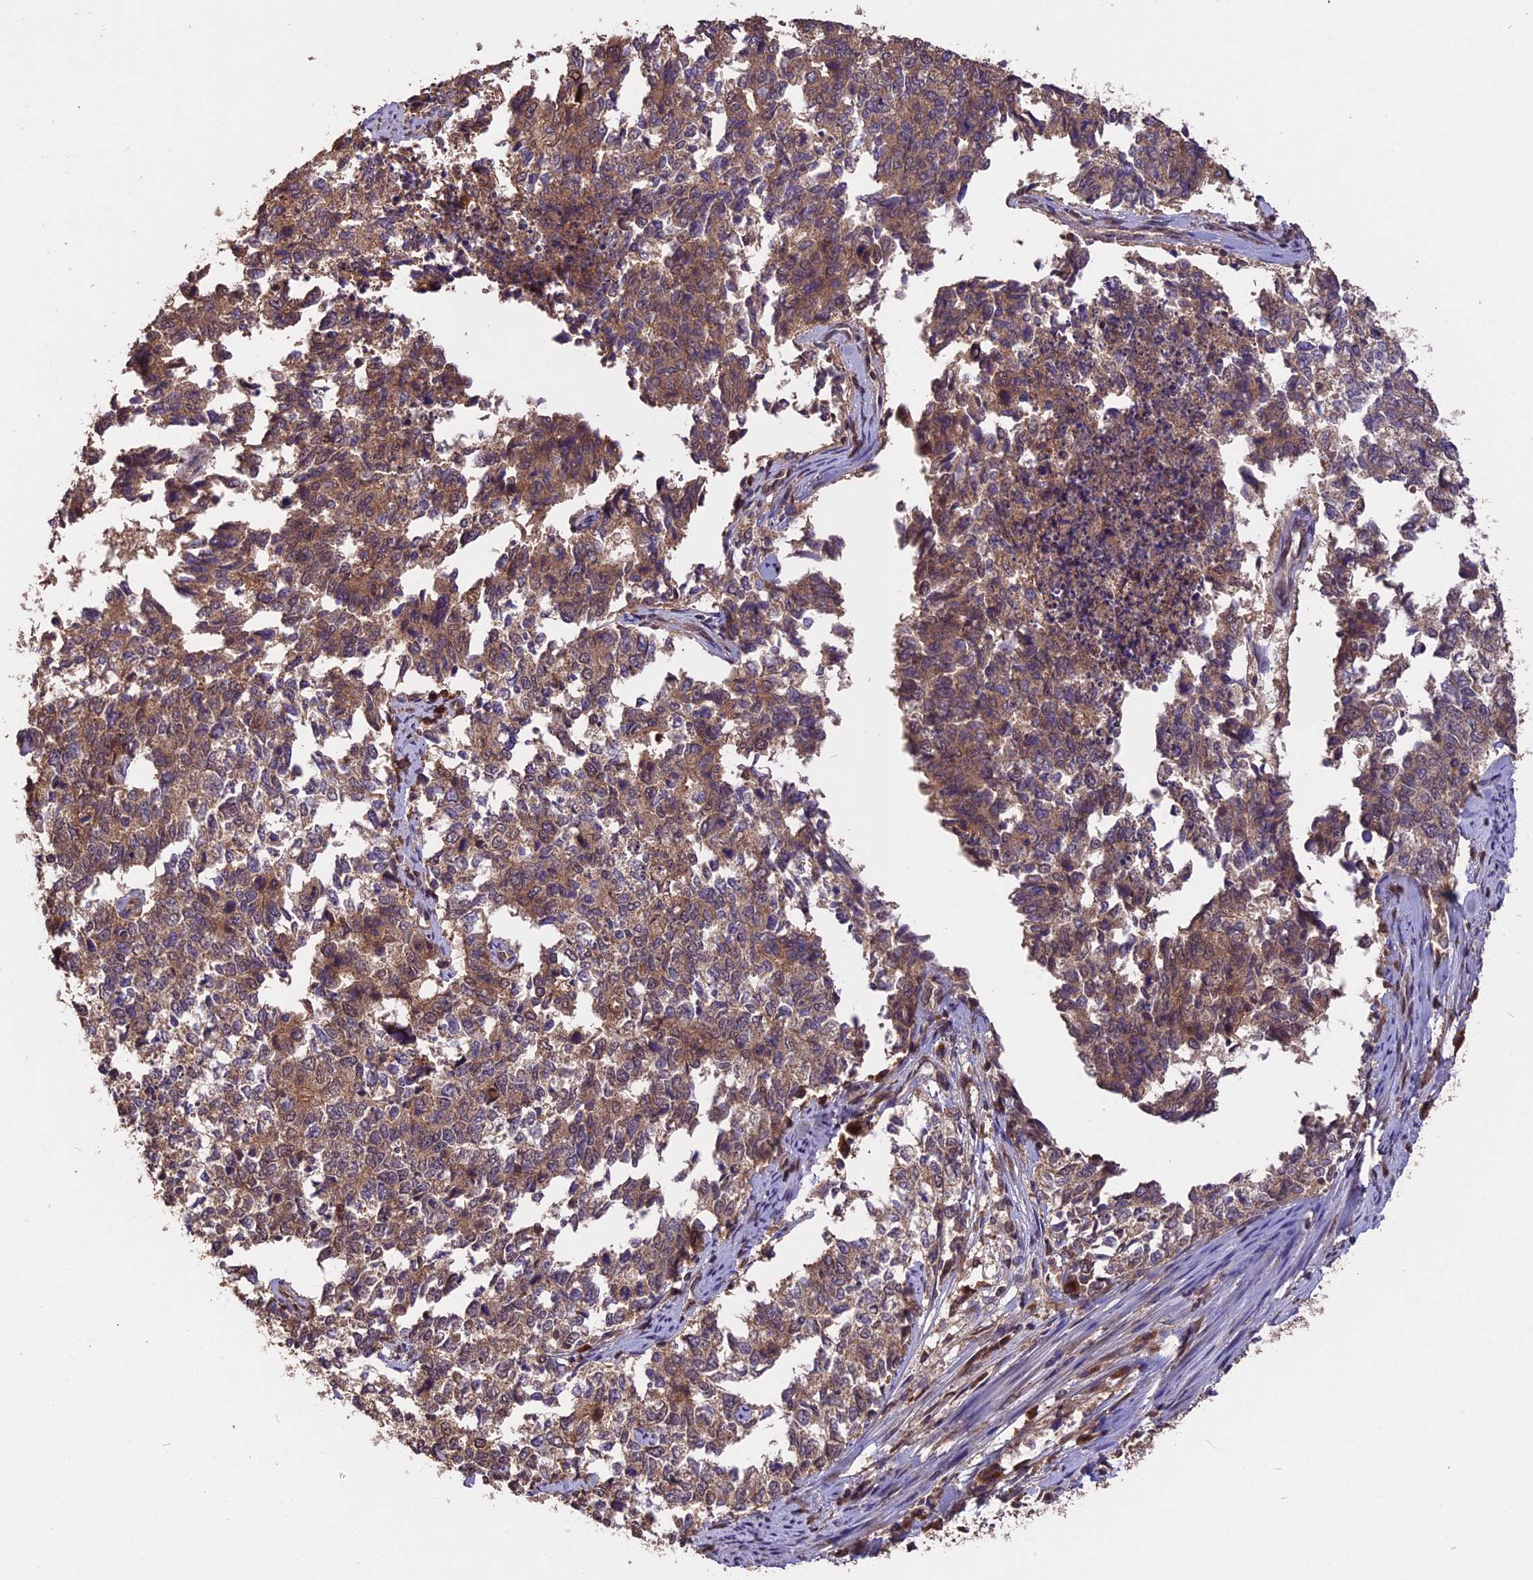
{"staining": {"intensity": "moderate", "quantity": ">75%", "location": "cytoplasmic/membranous"}, "tissue": "cervical cancer", "cell_type": "Tumor cells", "image_type": "cancer", "snomed": [{"axis": "morphology", "description": "Squamous cell carcinoma, NOS"}, {"axis": "topography", "description": "Cervix"}], "caption": "Immunohistochemical staining of squamous cell carcinoma (cervical) demonstrates medium levels of moderate cytoplasmic/membranous protein expression in approximately >75% of tumor cells. The staining was performed using DAB (3,3'-diaminobenzidine), with brown indicating positive protein expression. Nuclei are stained blue with hematoxylin.", "gene": "ESCO1", "patient": {"sex": "female", "age": 63}}